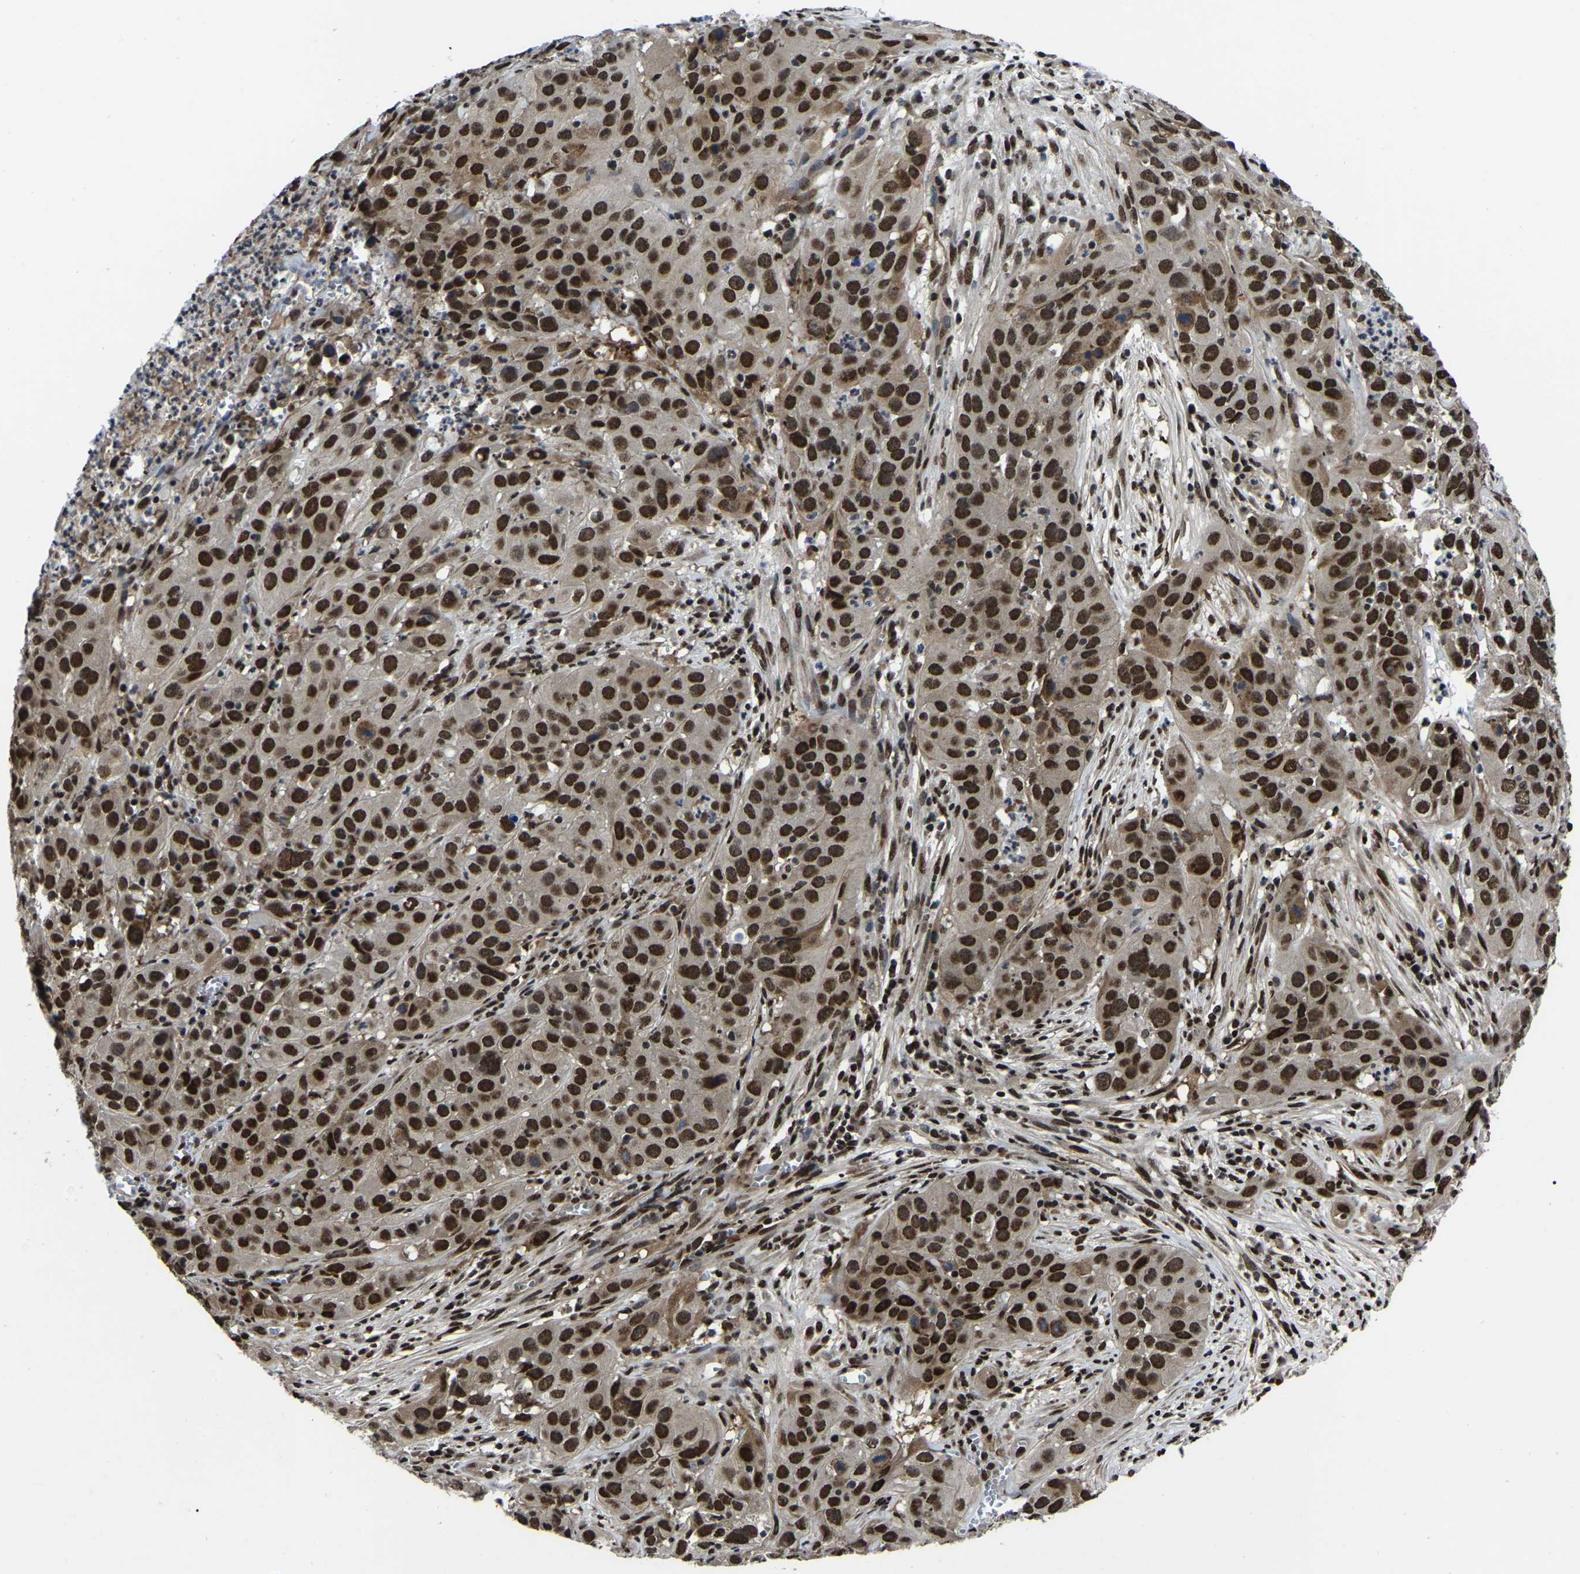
{"staining": {"intensity": "strong", "quantity": ">75%", "location": "nuclear"}, "tissue": "cervical cancer", "cell_type": "Tumor cells", "image_type": "cancer", "snomed": [{"axis": "morphology", "description": "Squamous cell carcinoma, NOS"}, {"axis": "topography", "description": "Cervix"}], "caption": "Immunohistochemical staining of cervical cancer displays high levels of strong nuclear positivity in approximately >75% of tumor cells.", "gene": "TRIM35", "patient": {"sex": "female", "age": 32}}